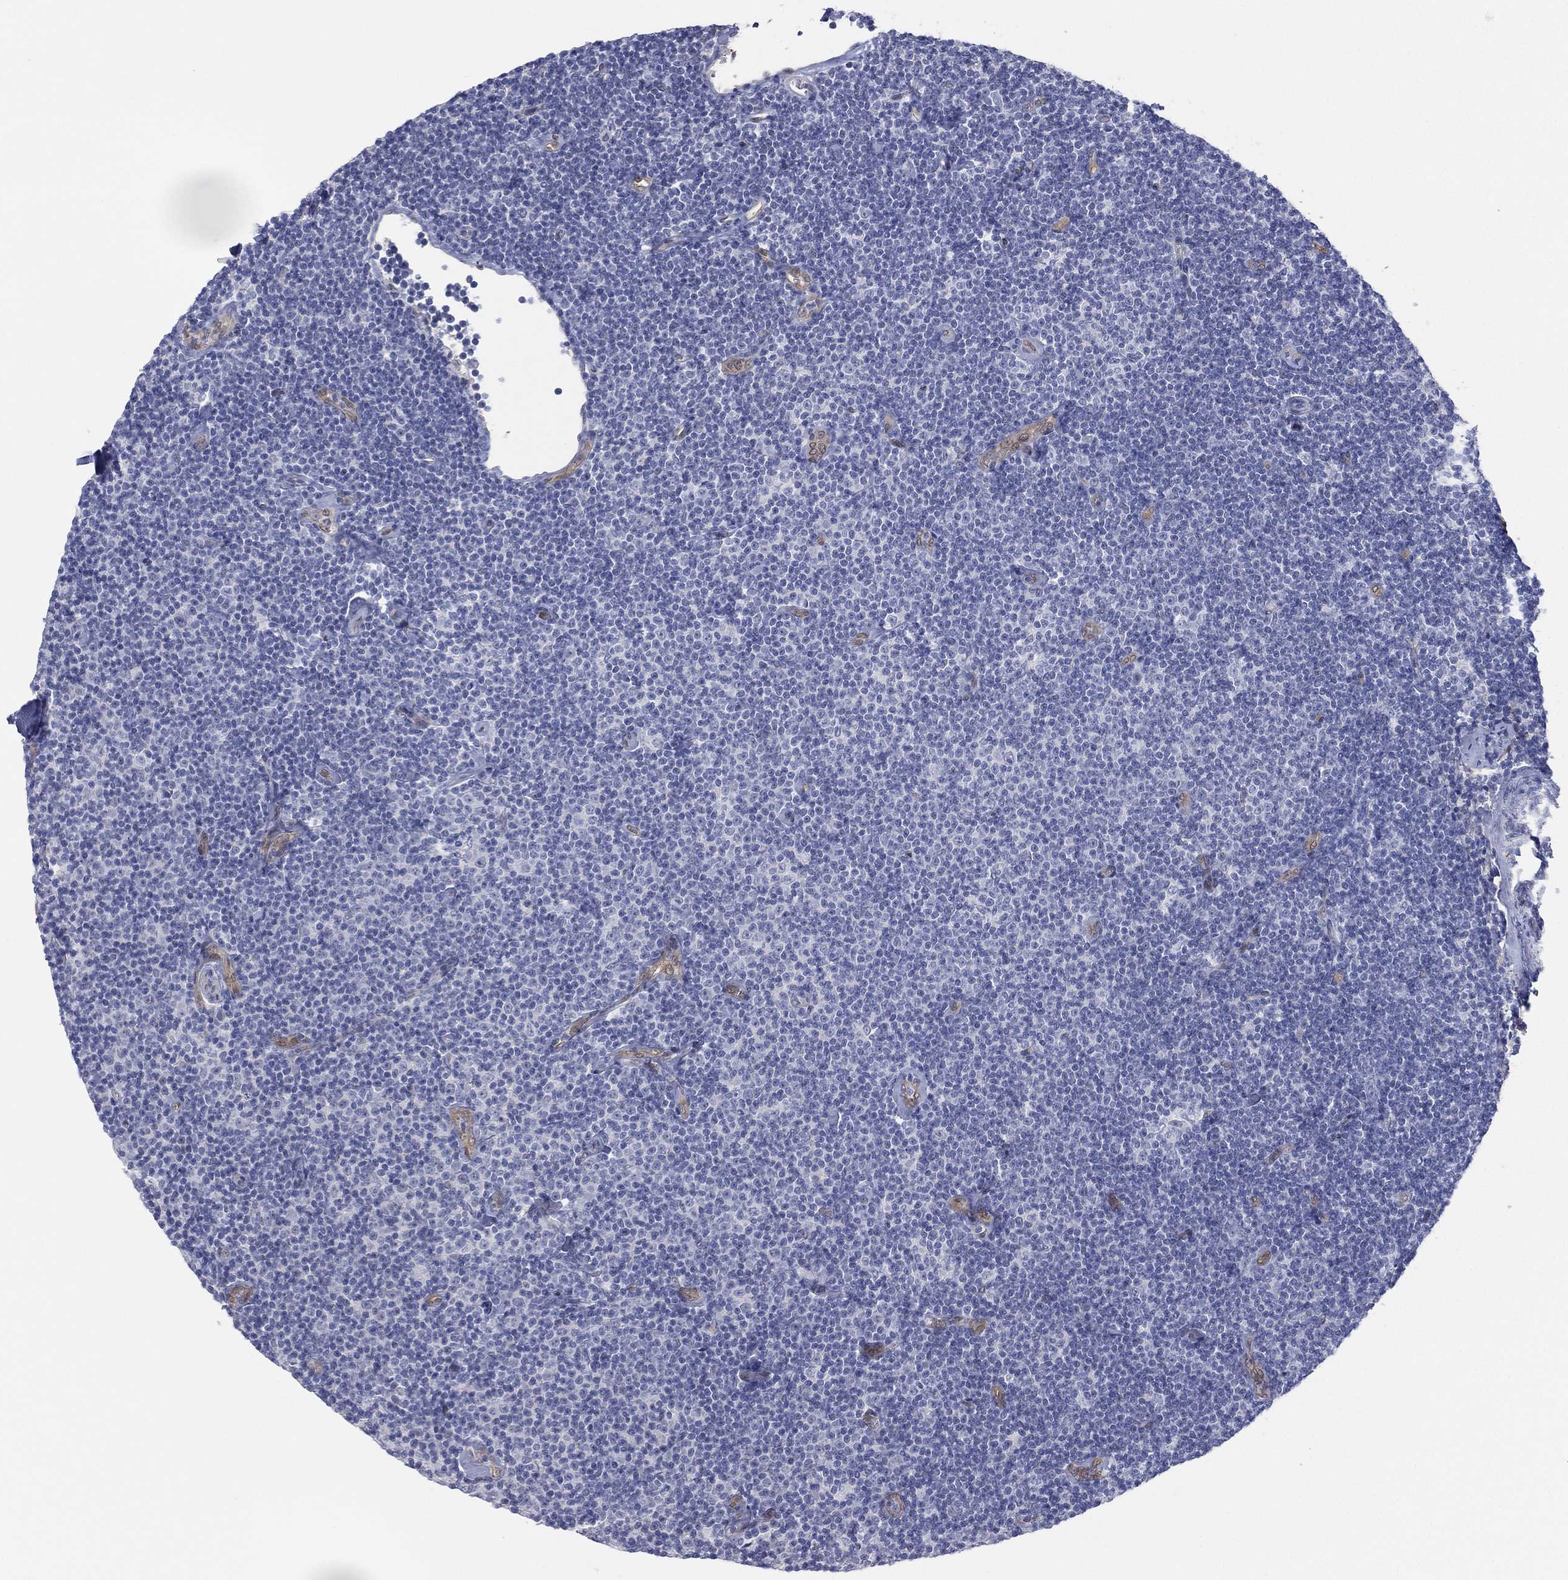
{"staining": {"intensity": "negative", "quantity": "none", "location": "none"}, "tissue": "lymphoma", "cell_type": "Tumor cells", "image_type": "cancer", "snomed": [{"axis": "morphology", "description": "Malignant lymphoma, non-Hodgkin's type, Low grade"}, {"axis": "topography", "description": "Lymph node"}], "caption": "Tumor cells show no significant protein positivity in lymphoma.", "gene": "DDAH1", "patient": {"sex": "male", "age": 81}}